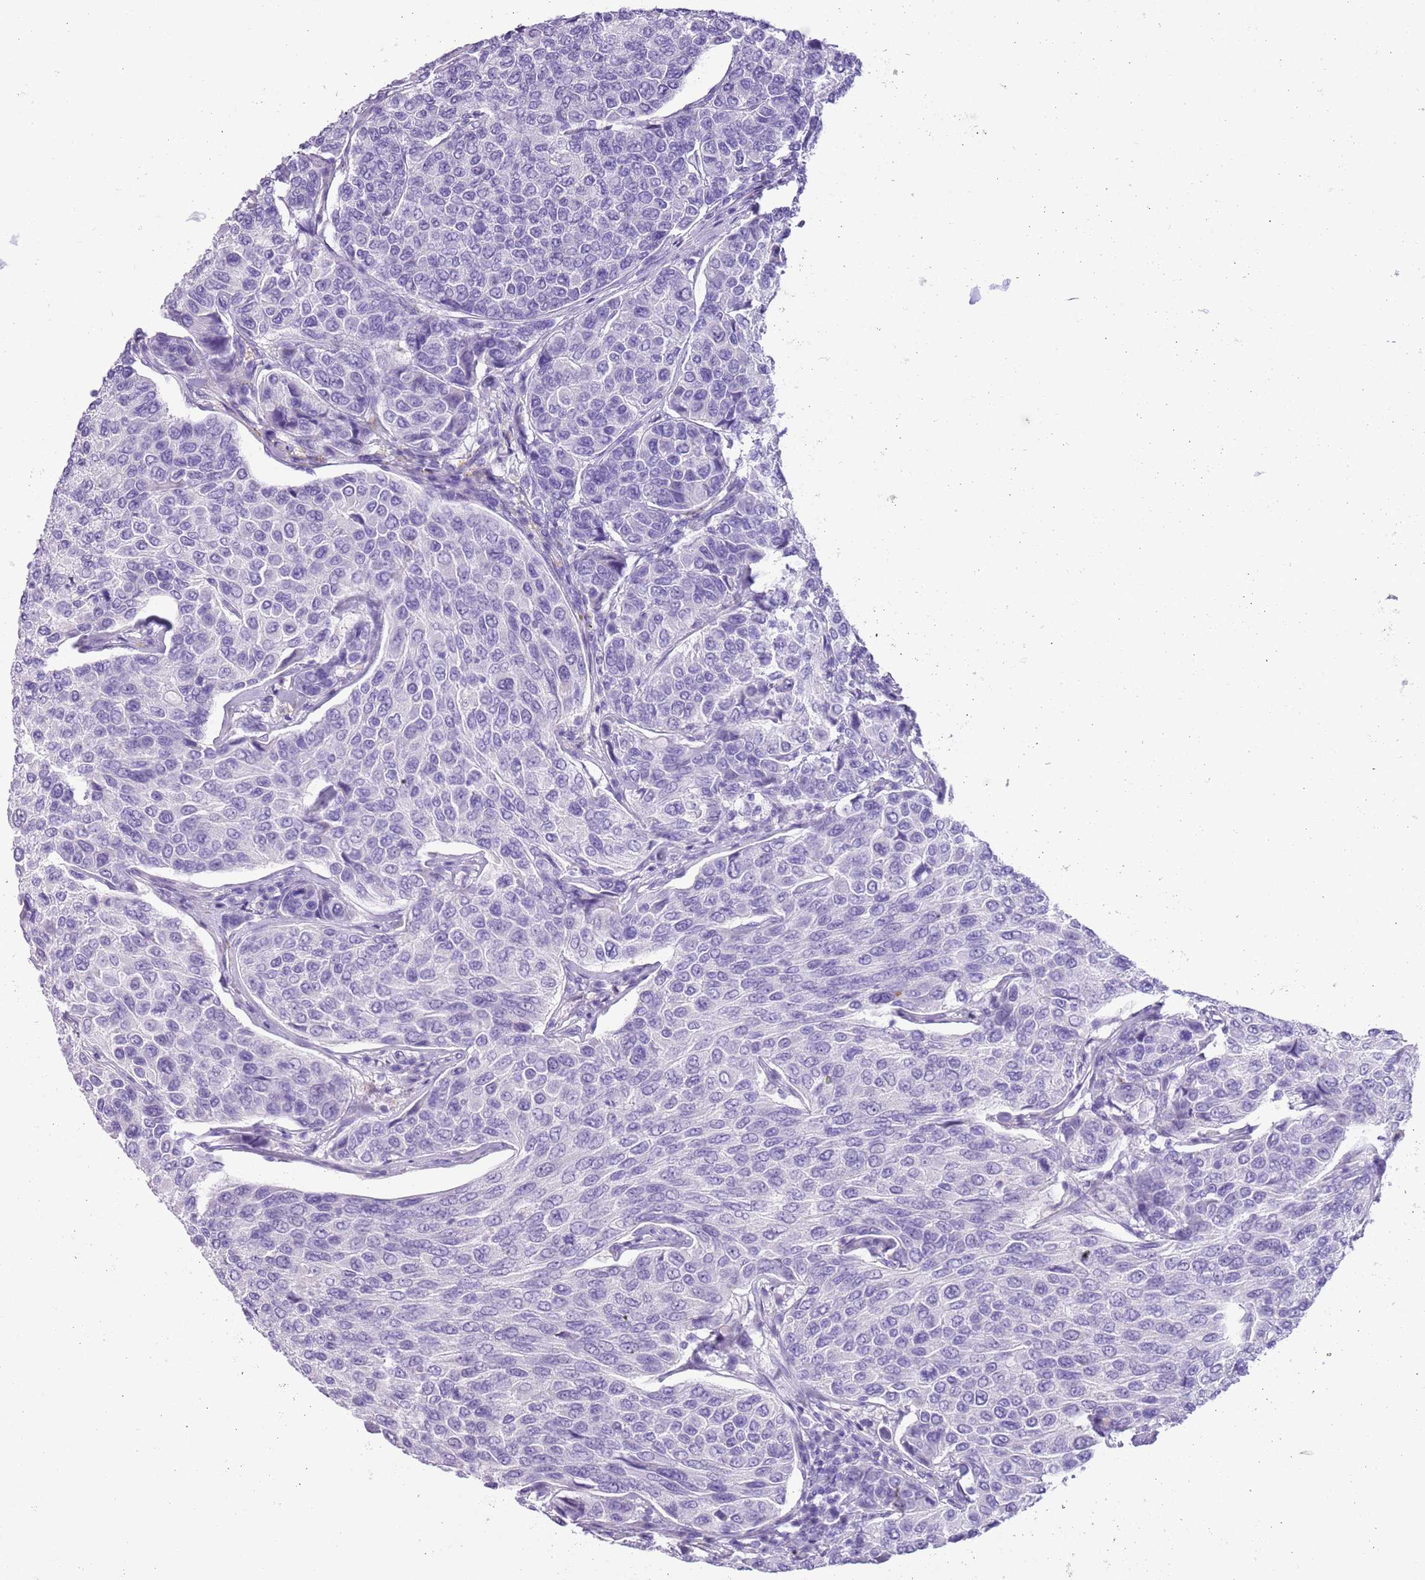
{"staining": {"intensity": "negative", "quantity": "none", "location": "none"}, "tissue": "breast cancer", "cell_type": "Tumor cells", "image_type": "cancer", "snomed": [{"axis": "morphology", "description": "Duct carcinoma"}, {"axis": "topography", "description": "Breast"}], "caption": "Tumor cells are negative for protein expression in human breast cancer.", "gene": "SLC7A14", "patient": {"sex": "female", "age": 55}}